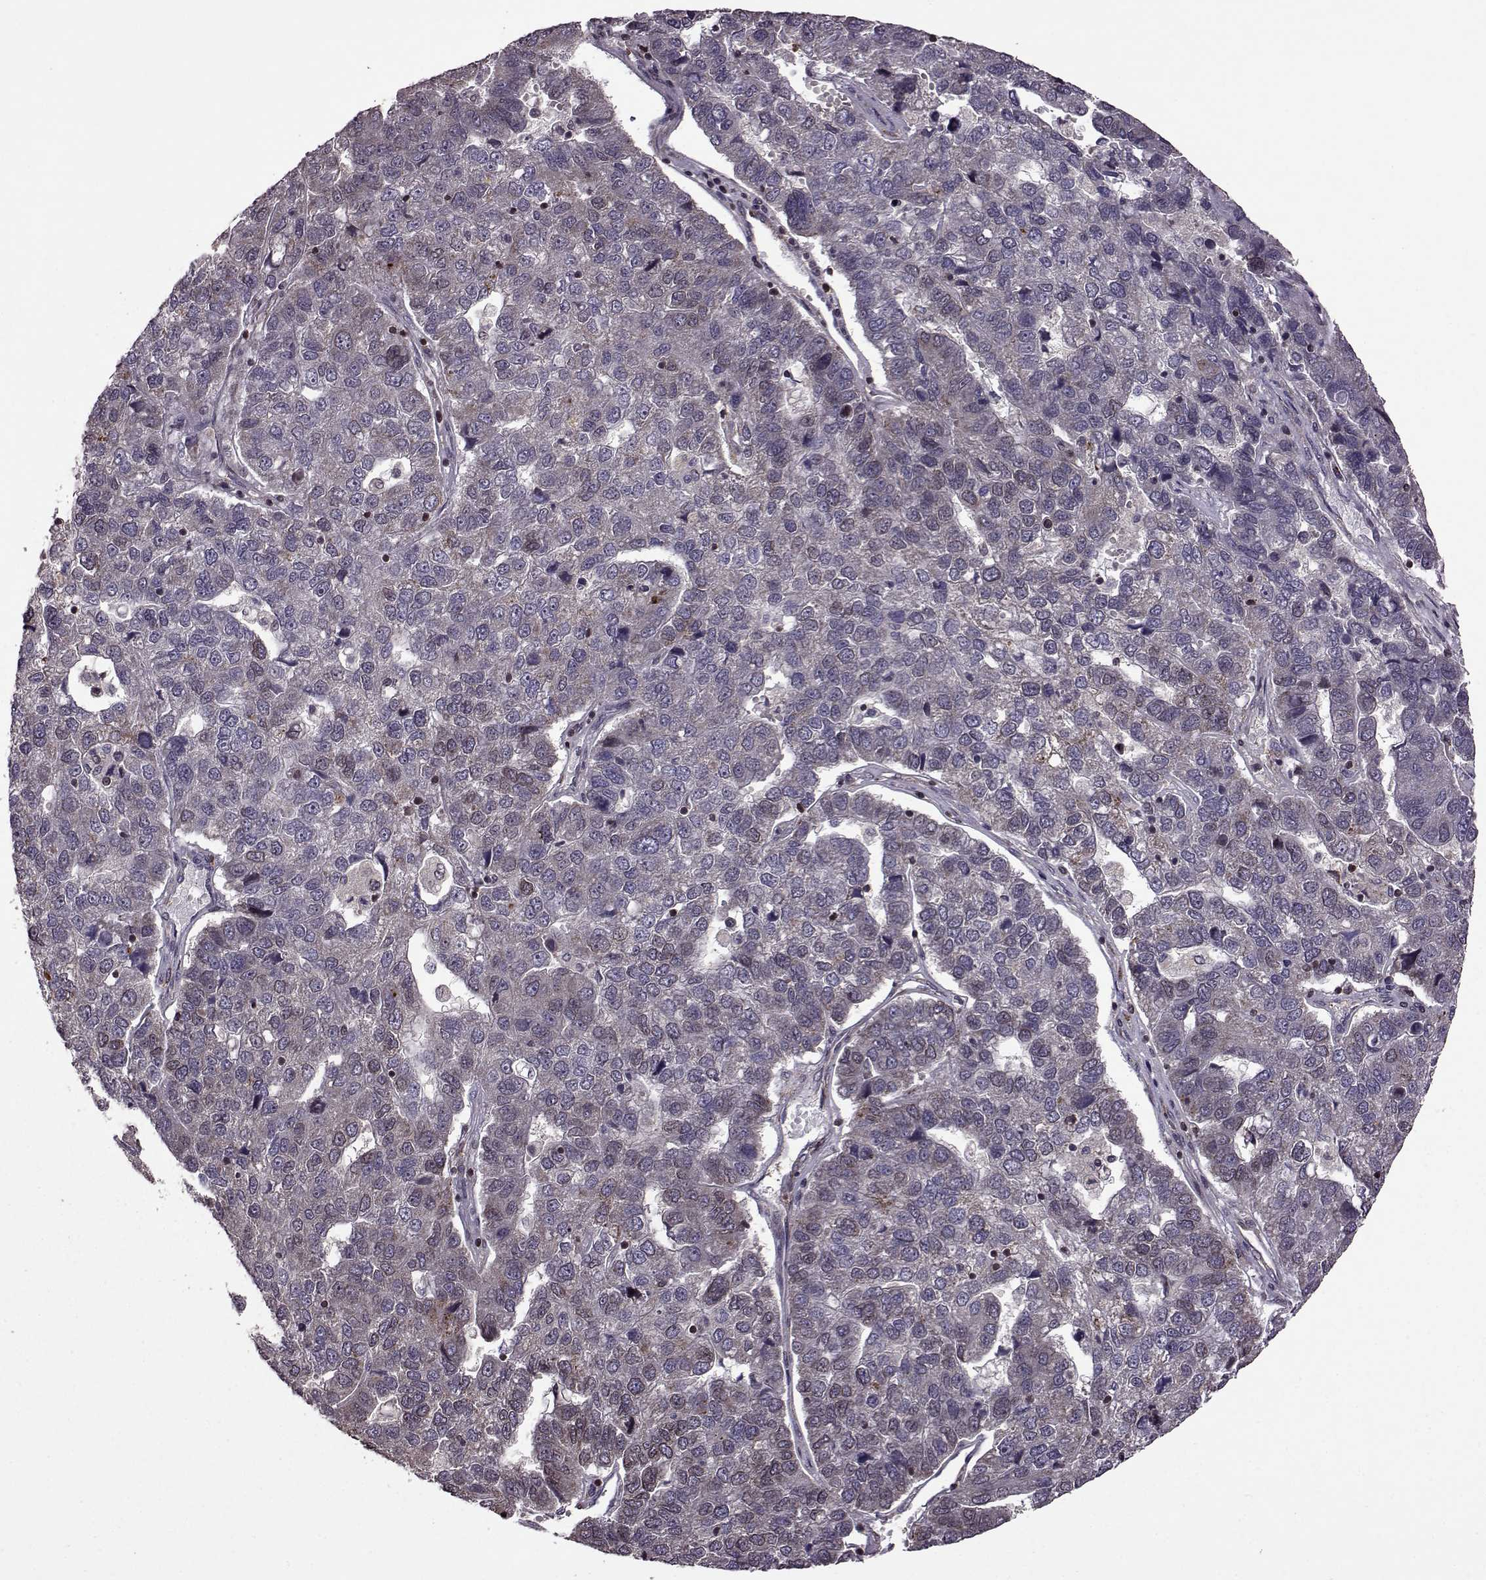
{"staining": {"intensity": "negative", "quantity": "none", "location": "none"}, "tissue": "pancreatic cancer", "cell_type": "Tumor cells", "image_type": "cancer", "snomed": [{"axis": "morphology", "description": "Adenocarcinoma, NOS"}, {"axis": "topography", "description": "Pancreas"}], "caption": "Histopathology image shows no significant protein positivity in tumor cells of pancreatic cancer. (DAB (3,3'-diaminobenzidine) IHC visualized using brightfield microscopy, high magnification).", "gene": "TRMU", "patient": {"sex": "female", "age": 61}}